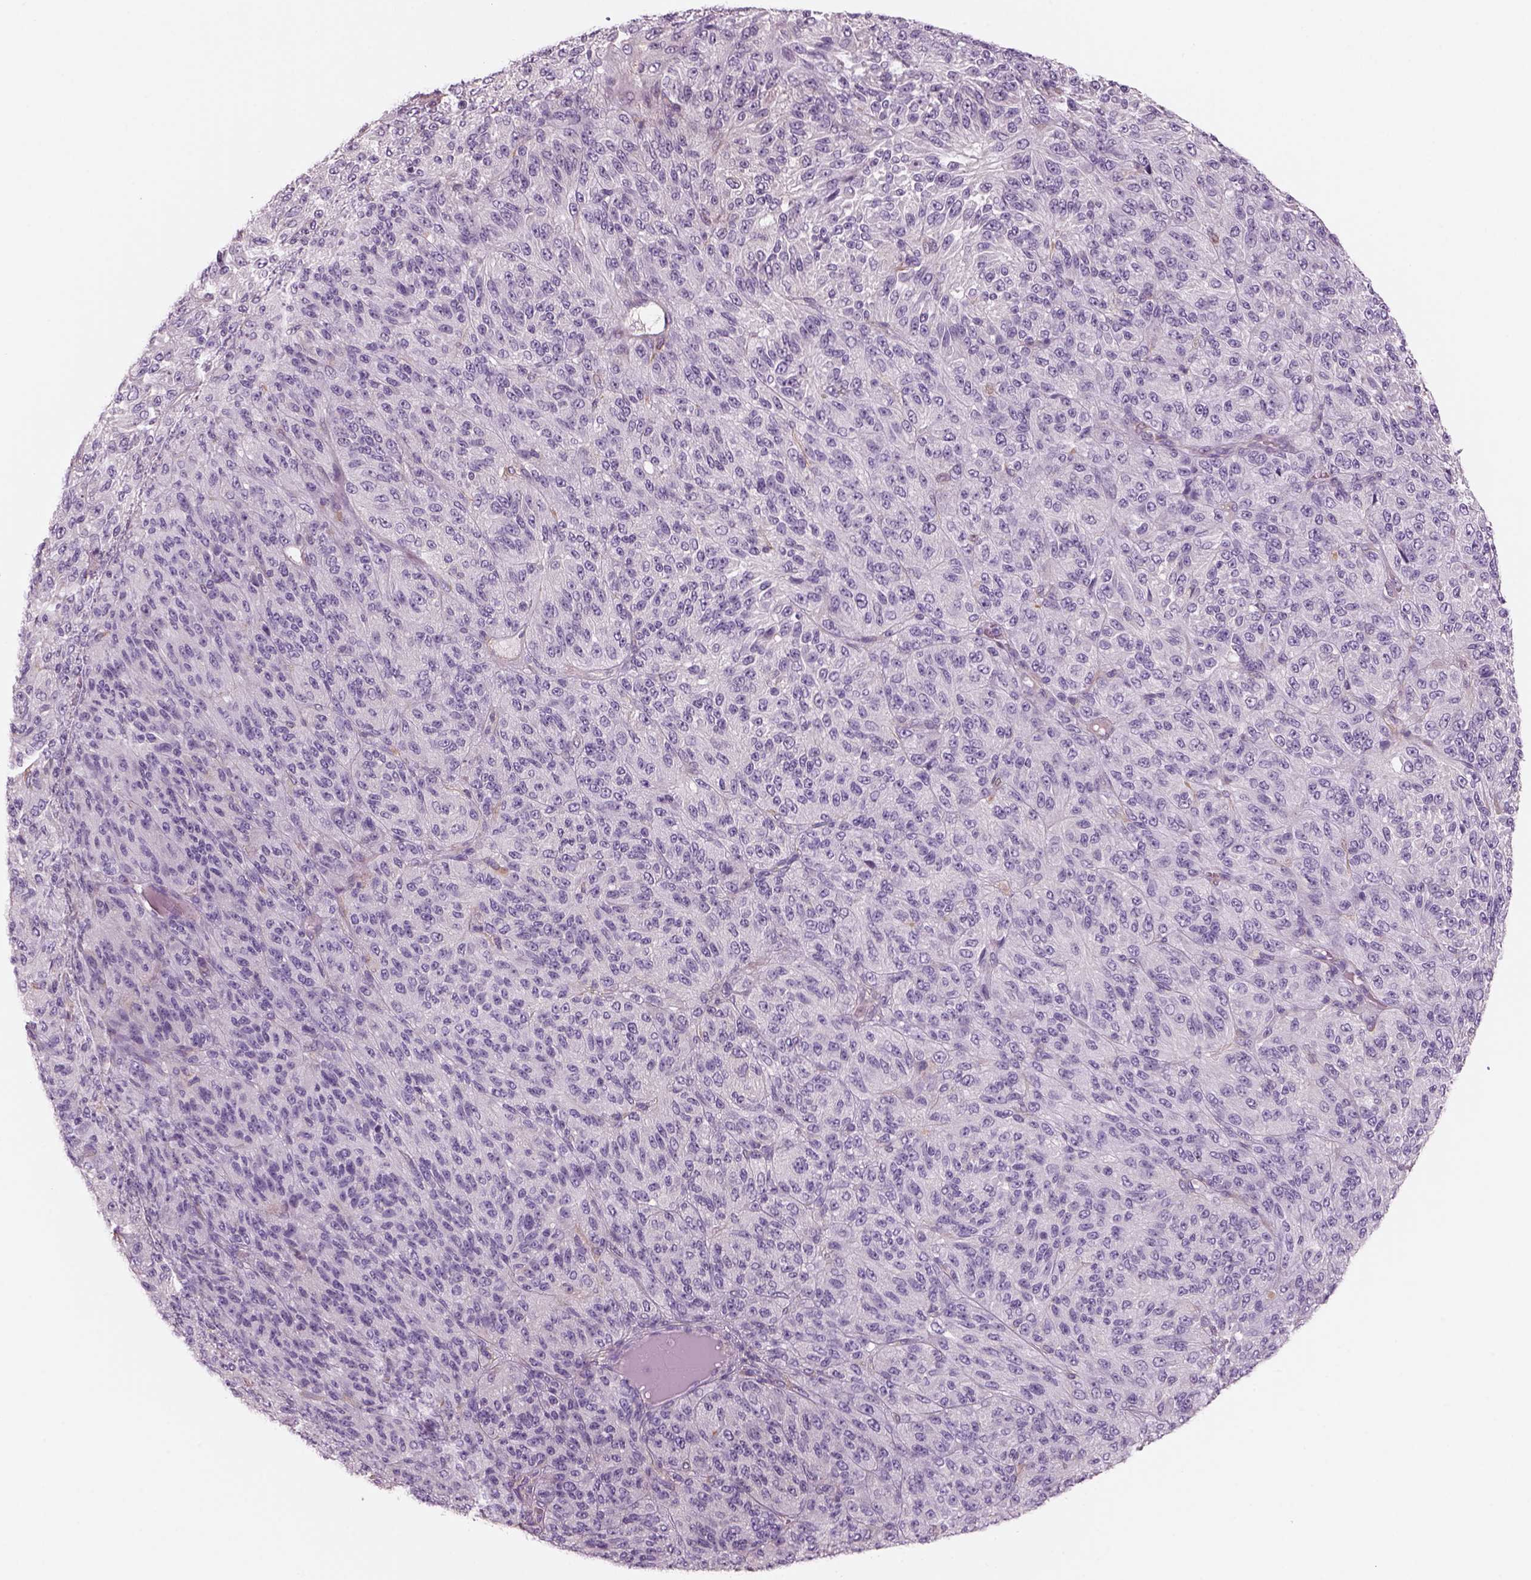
{"staining": {"intensity": "negative", "quantity": "none", "location": "none"}, "tissue": "melanoma", "cell_type": "Tumor cells", "image_type": "cancer", "snomed": [{"axis": "morphology", "description": "Malignant melanoma, Metastatic site"}, {"axis": "topography", "description": "Brain"}], "caption": "Histopathology image shows no protein positivity in tumor cells of malignant melanoma (metastatic site) tissue.", "gene": "SLC1A7", "patient": {"sex": "female", "age": 56}}